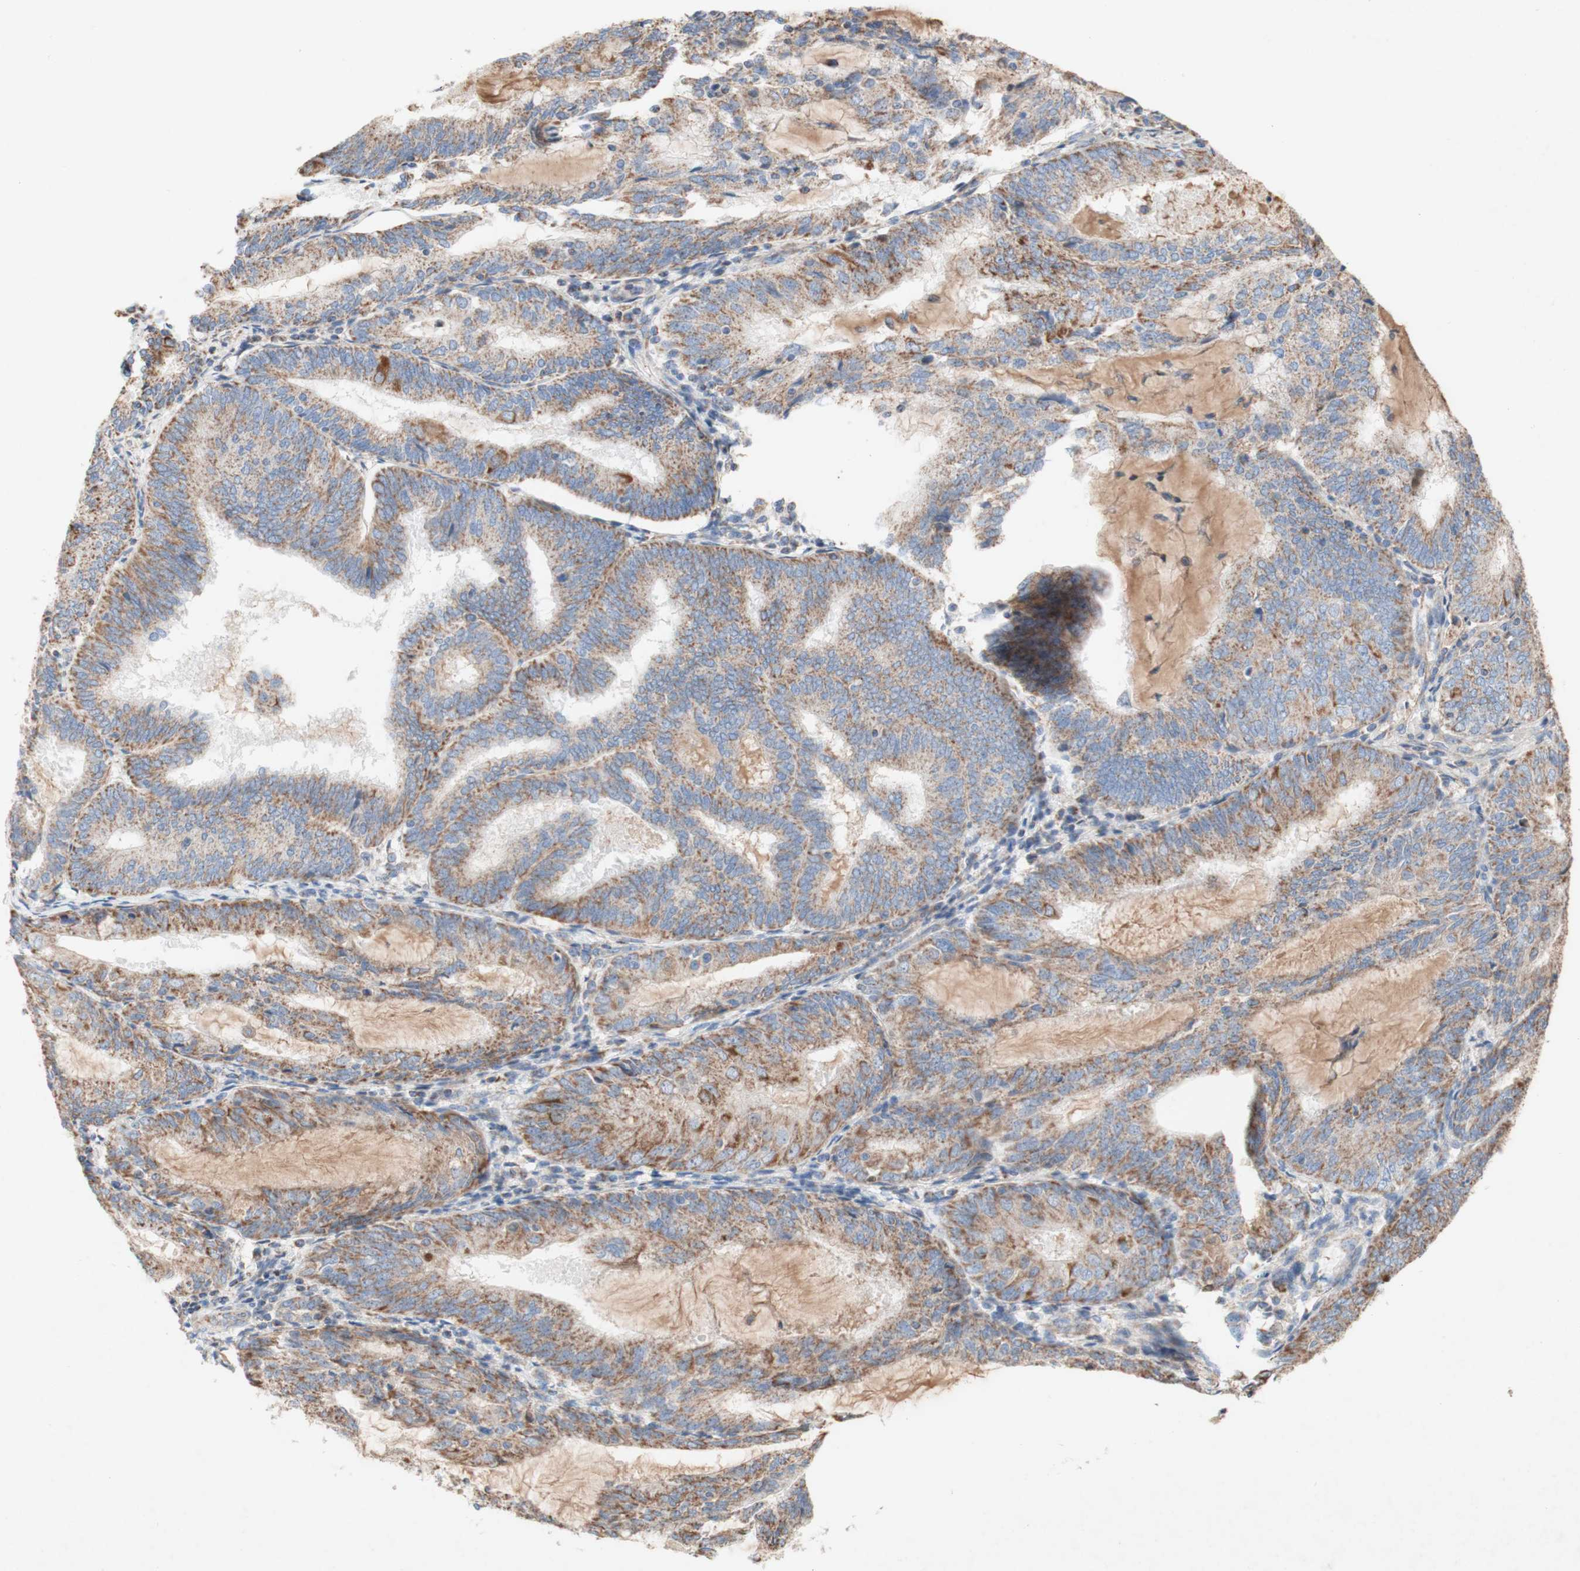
{"staining": {"intensity": "moderate", "quantity": ">75%", "location": "cytoplasmic/membranous"}, "tissue": "endometrial cancer", "cell_type": "Tumor cells", "image_type": "cancer", "snomed": [{"axis": "morphology", "description": "Adenocarcinoma, NOS"}, {"axis": "topography", "description": "Endometrium"}], "caption": "Human endometrial adenocarcinoma stained with a protein marker displays moderate staining in tumor cells.", "gene": "SDHB", "patient": {"sex": "female", "age": 81}}